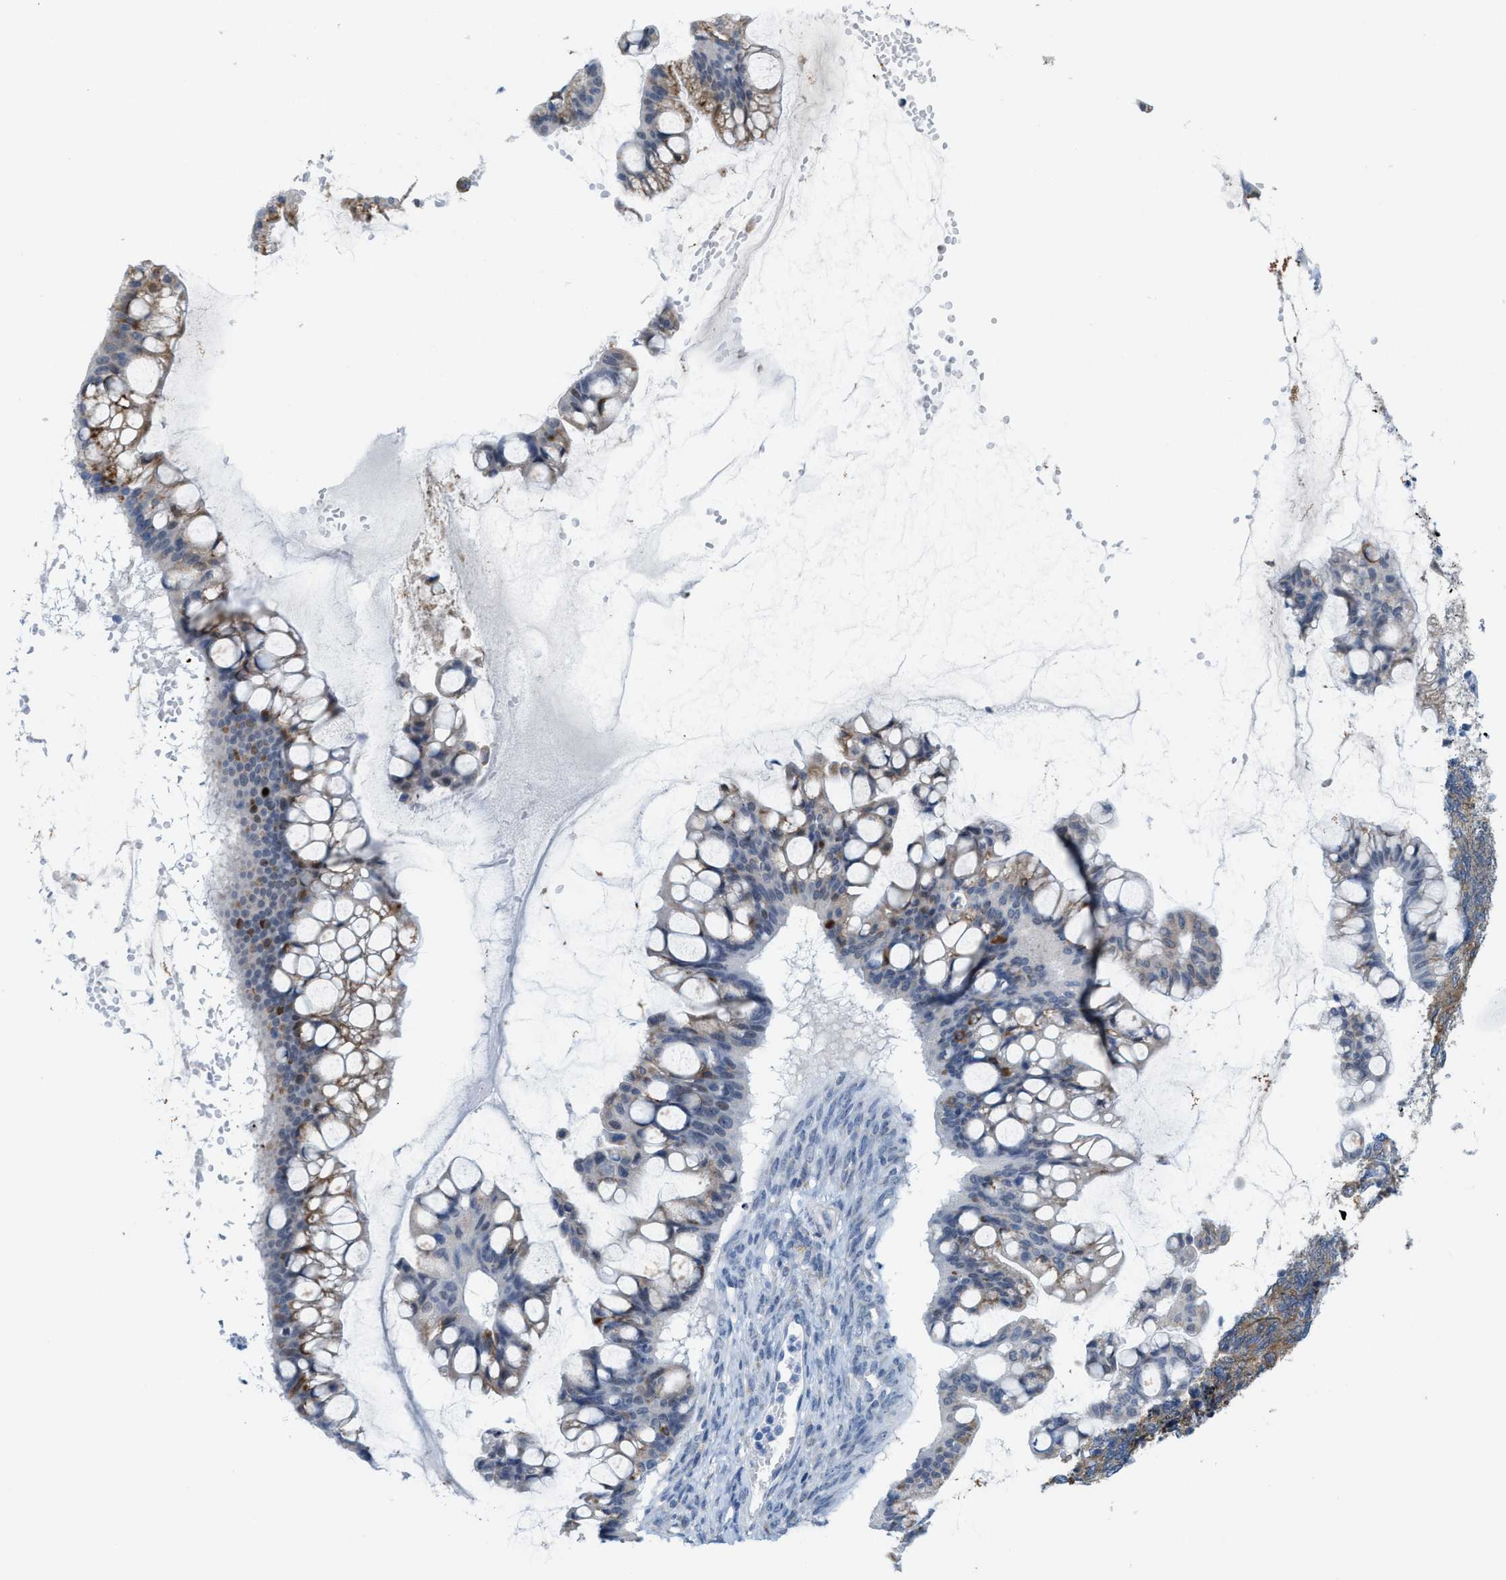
{"staining": {"intensity": "moderate", "quantity": "<25%", "location": "cytoplasmic/membranous"}, "tissue": "ovarian cancer", "cell_type": "Tumor cells", "image_type": "cancer", "snomed": [{"axis": "morphology", "description": "Cystadenocarcinoma, mucinous, NOS"}, {"axis": "topography", "description": "Ovary"}], "caption": "High-power microscopy captured an immunohistochemistry (IHC) photomicrograph of ovarian cancer, revealing moderate cytoplasmic/membranous positivity in about <25% of tumor cells.", "gene": "KIFC3", "patient": {"sex": "female", "age": 73}}